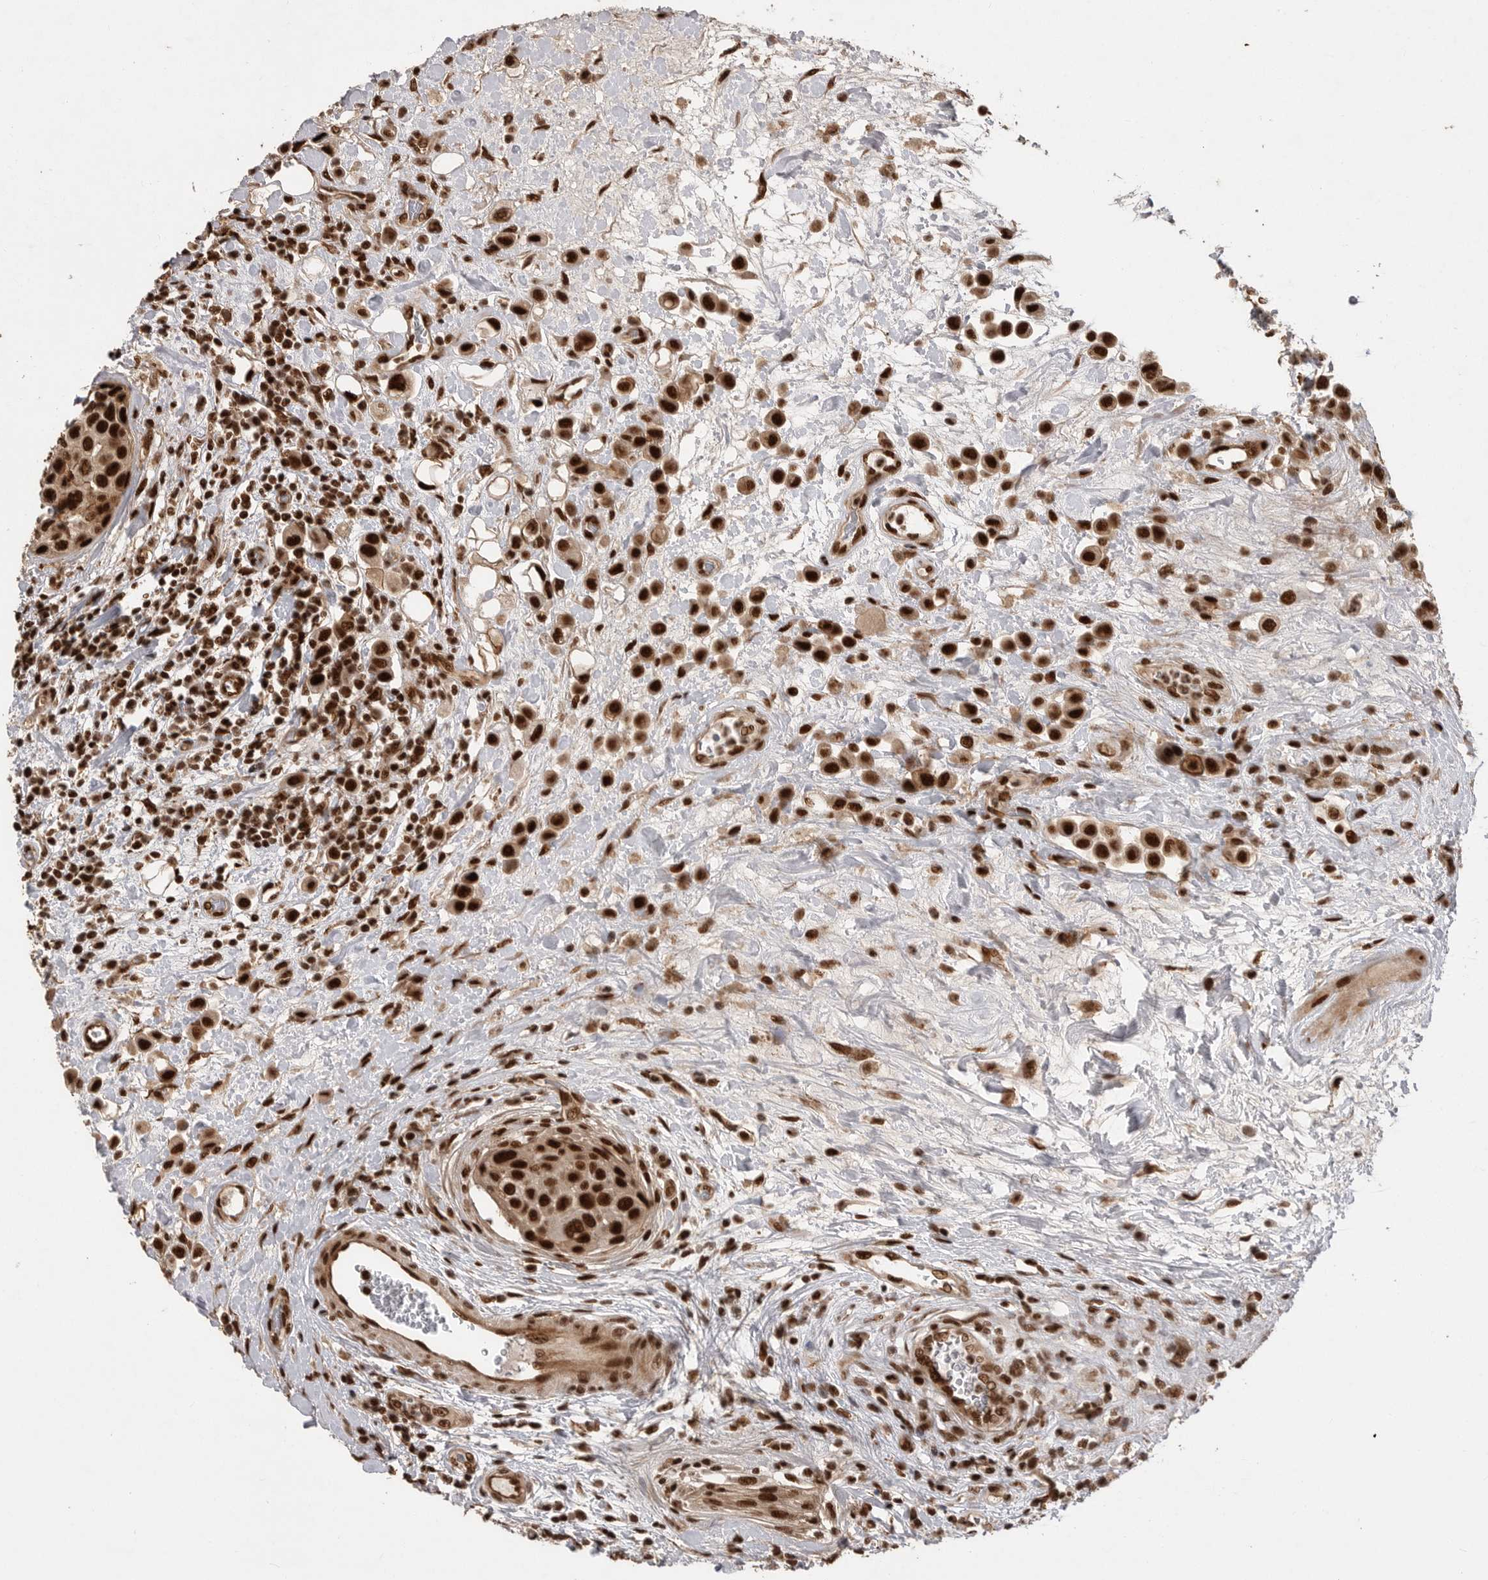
{"staining": {"intensity": "strong", "quantity": ">75%", "location": "nuclear"}, "tissue": "urothelial cancer", "cell_type": "Tumor cells", "image_type": "cancer", "snomed": [{"axis": "morphology", "description": "Urothelial carcinoma, High grade"}, {"axis": "topography", "description": "Urinary bladder"}], "caption": "Tumor cells show high levels of strong nuclear positivity in approximately >75% of cells in human urothelial cancer.", "gene": "PPP1R8", "patient": {"sex": "male", "age": 50}}